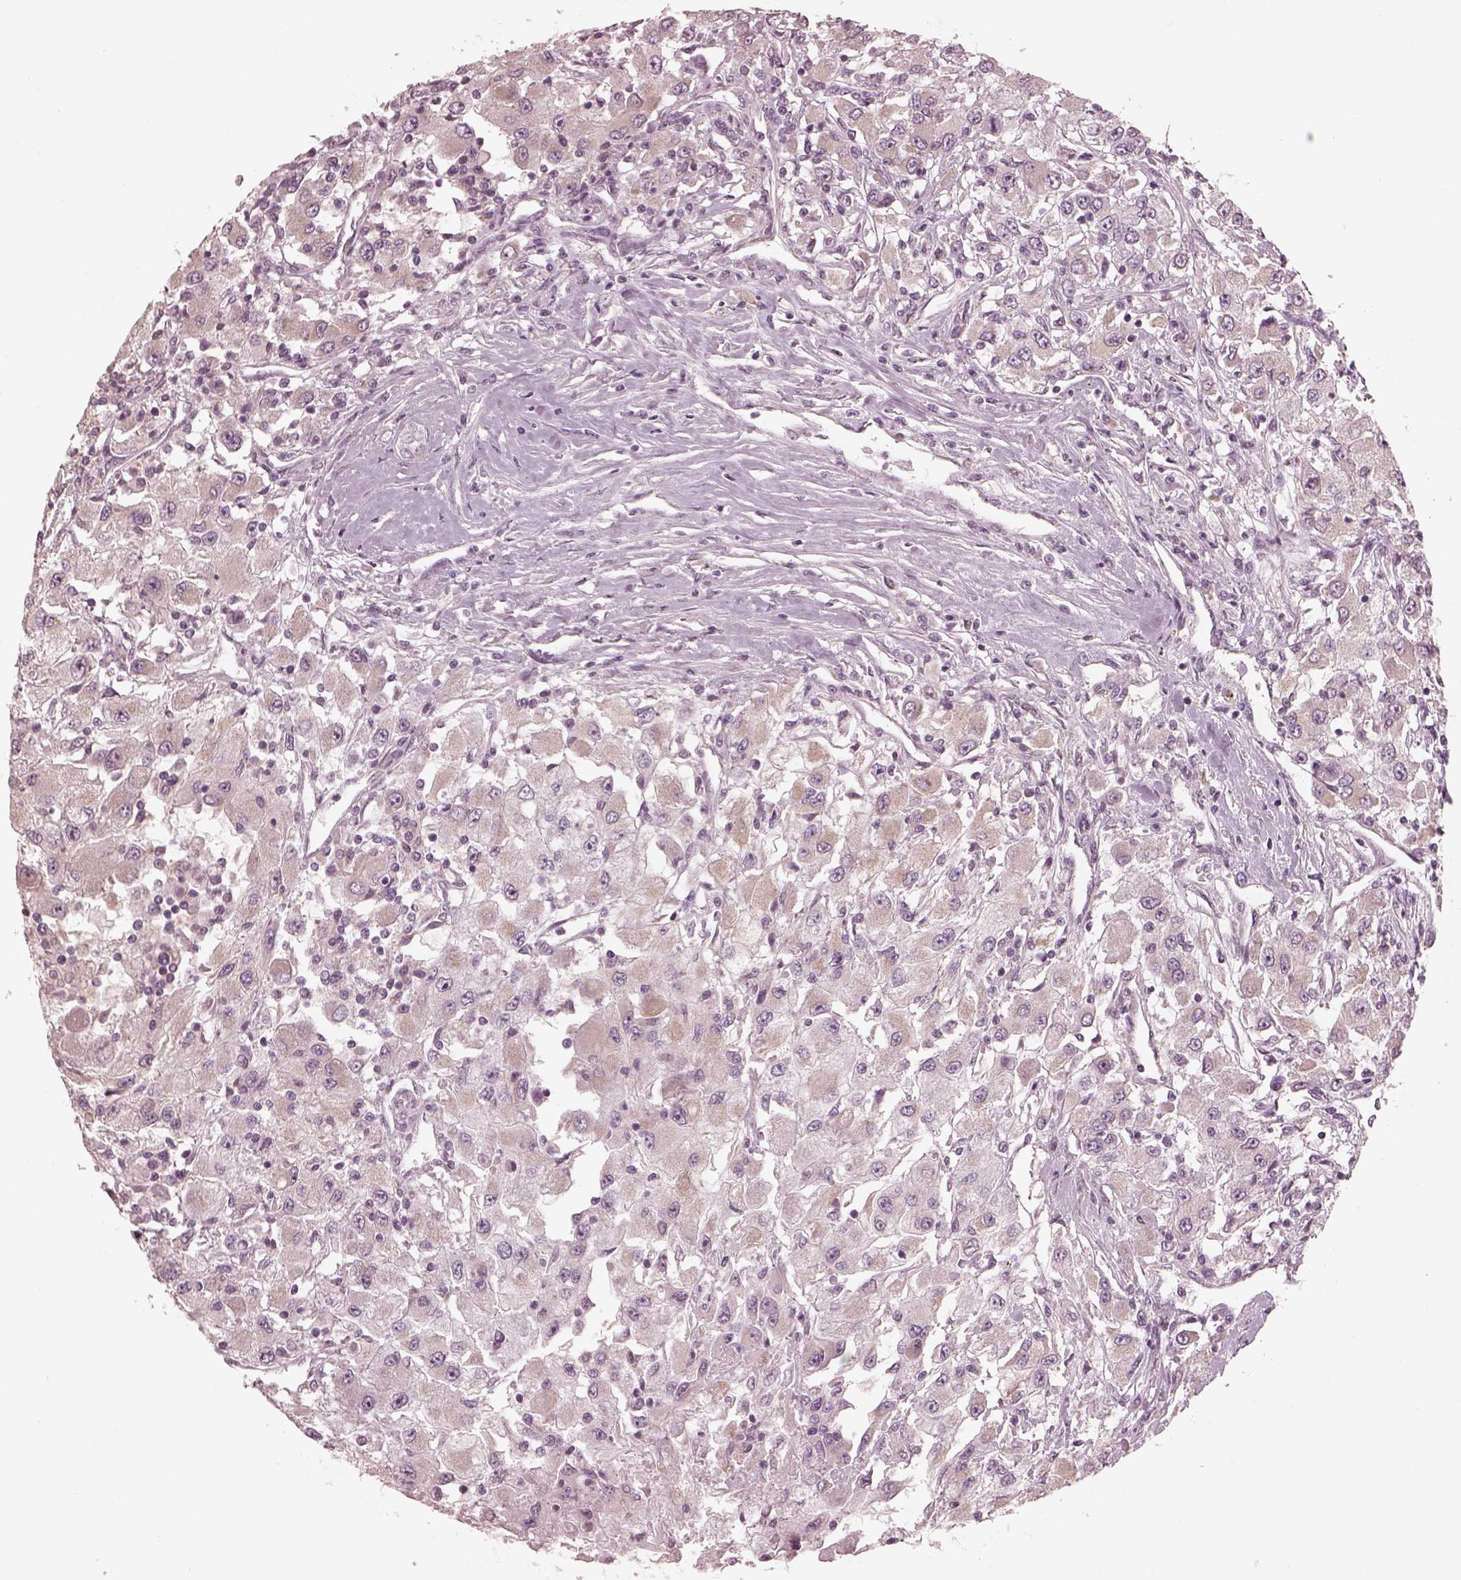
{"staining": {"intensity": "negative", "quantity": "none", "location": "none"}, "tissue": "renal cancer", "cell_type": "Tumor cells", "image_type": "cancer", "snomed": [{"axis": "morphology", "description": "Adenocarcinoma, NOS"}, {"axis": "topography", "description": "Kidney"}], "caption": "Photomicrograph shows no significant protein staining in tumor cells of adenocarcinoma (renal).", "gene": "IQCB1", "patient": {"sex": "female", "age": 67}}